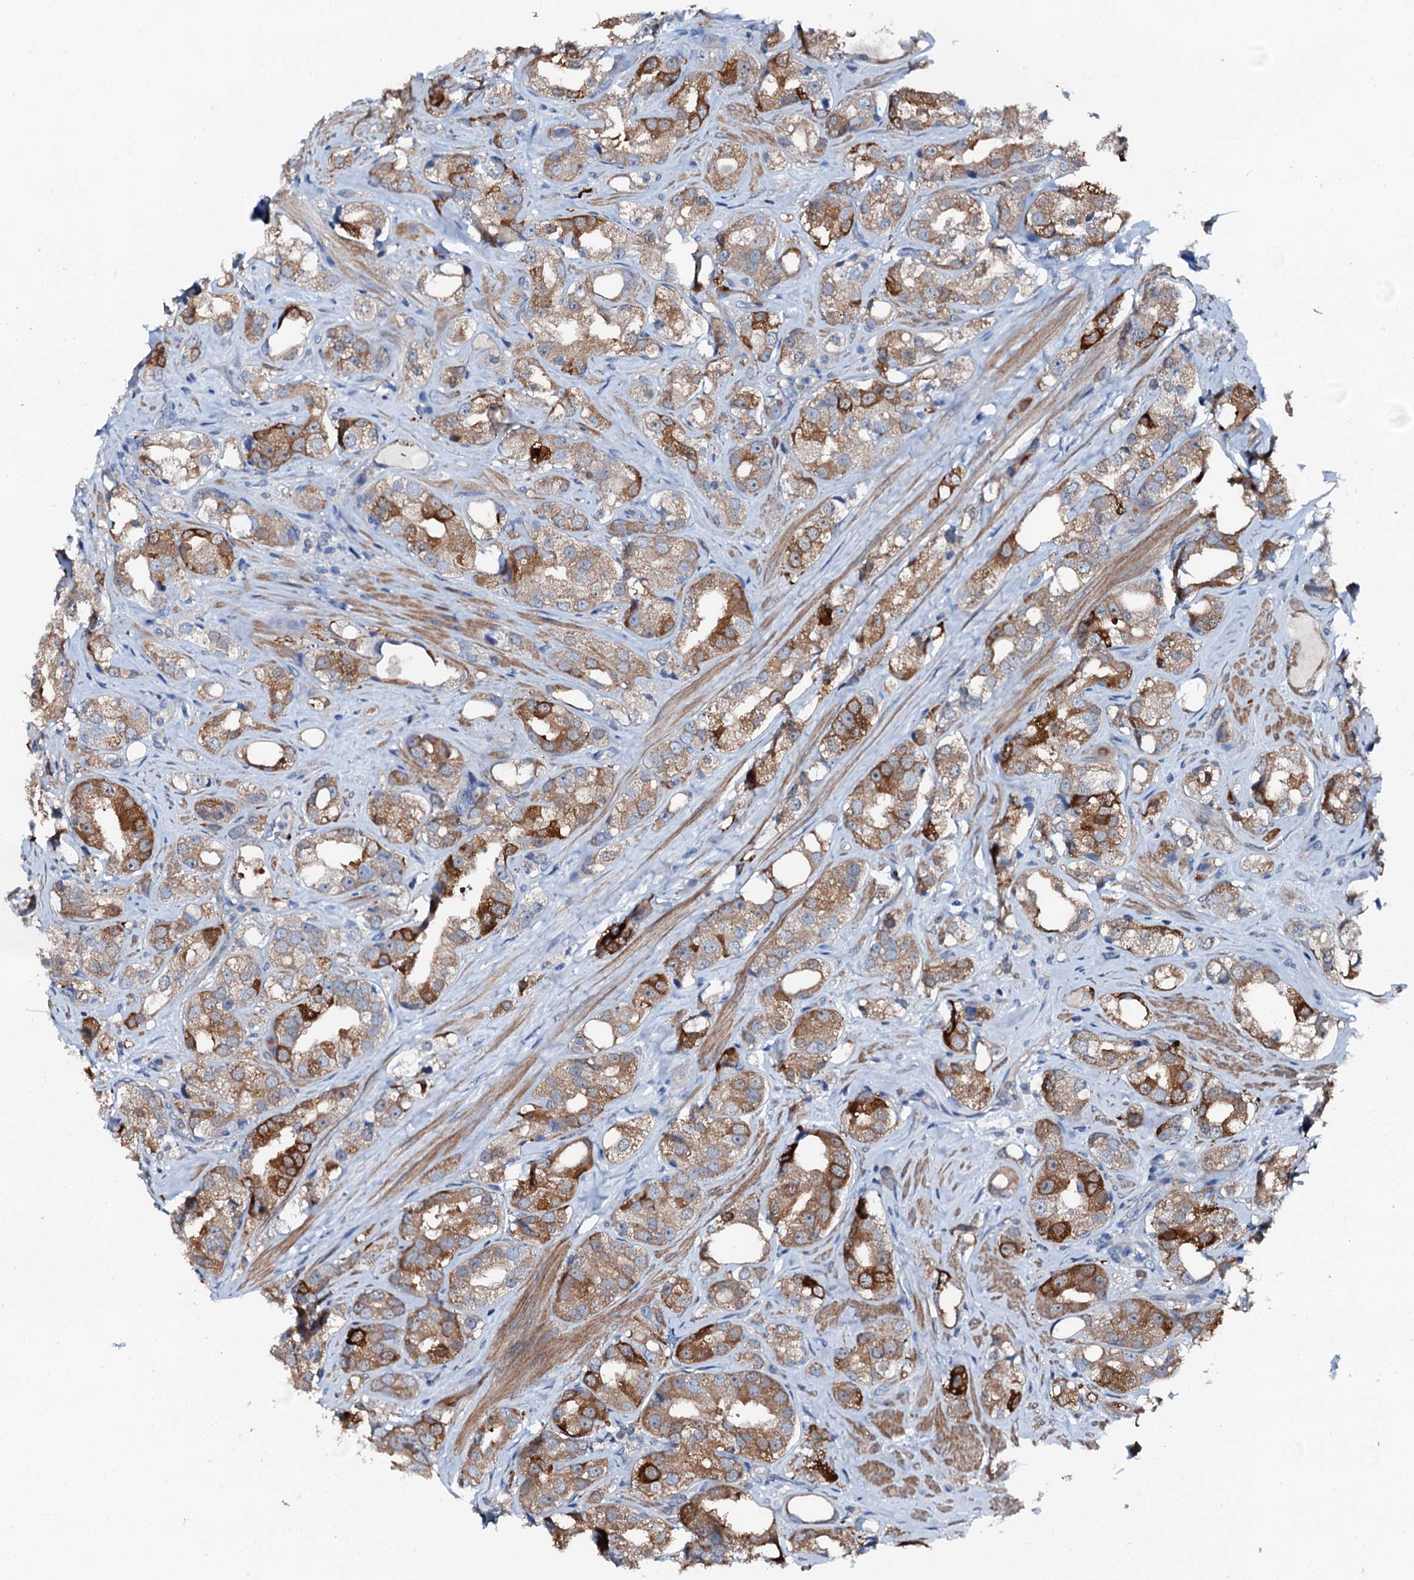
{"staining": {"intensity": "strong", "quantity": ">75%", "location": "cytoplasmic/membranous"}, "tissue": "prostate cancer", "cell_type": "Tumor cells", "image_type": "cancer", "snomed": [{"axis": "morphology", "description": "Adenocarcinoma, NOS"}, {"axis": "topography", "description": "Prostate"}], "caption": "Approximately >75% of tumor cells in prostate adenocarcinoma demonstrate strong cytoplasmic/membranous protein expression as visualized by brown immunohistochemical staining.", "gene": "GFOD2", "patient": {"sex": "male", "age": 79}}